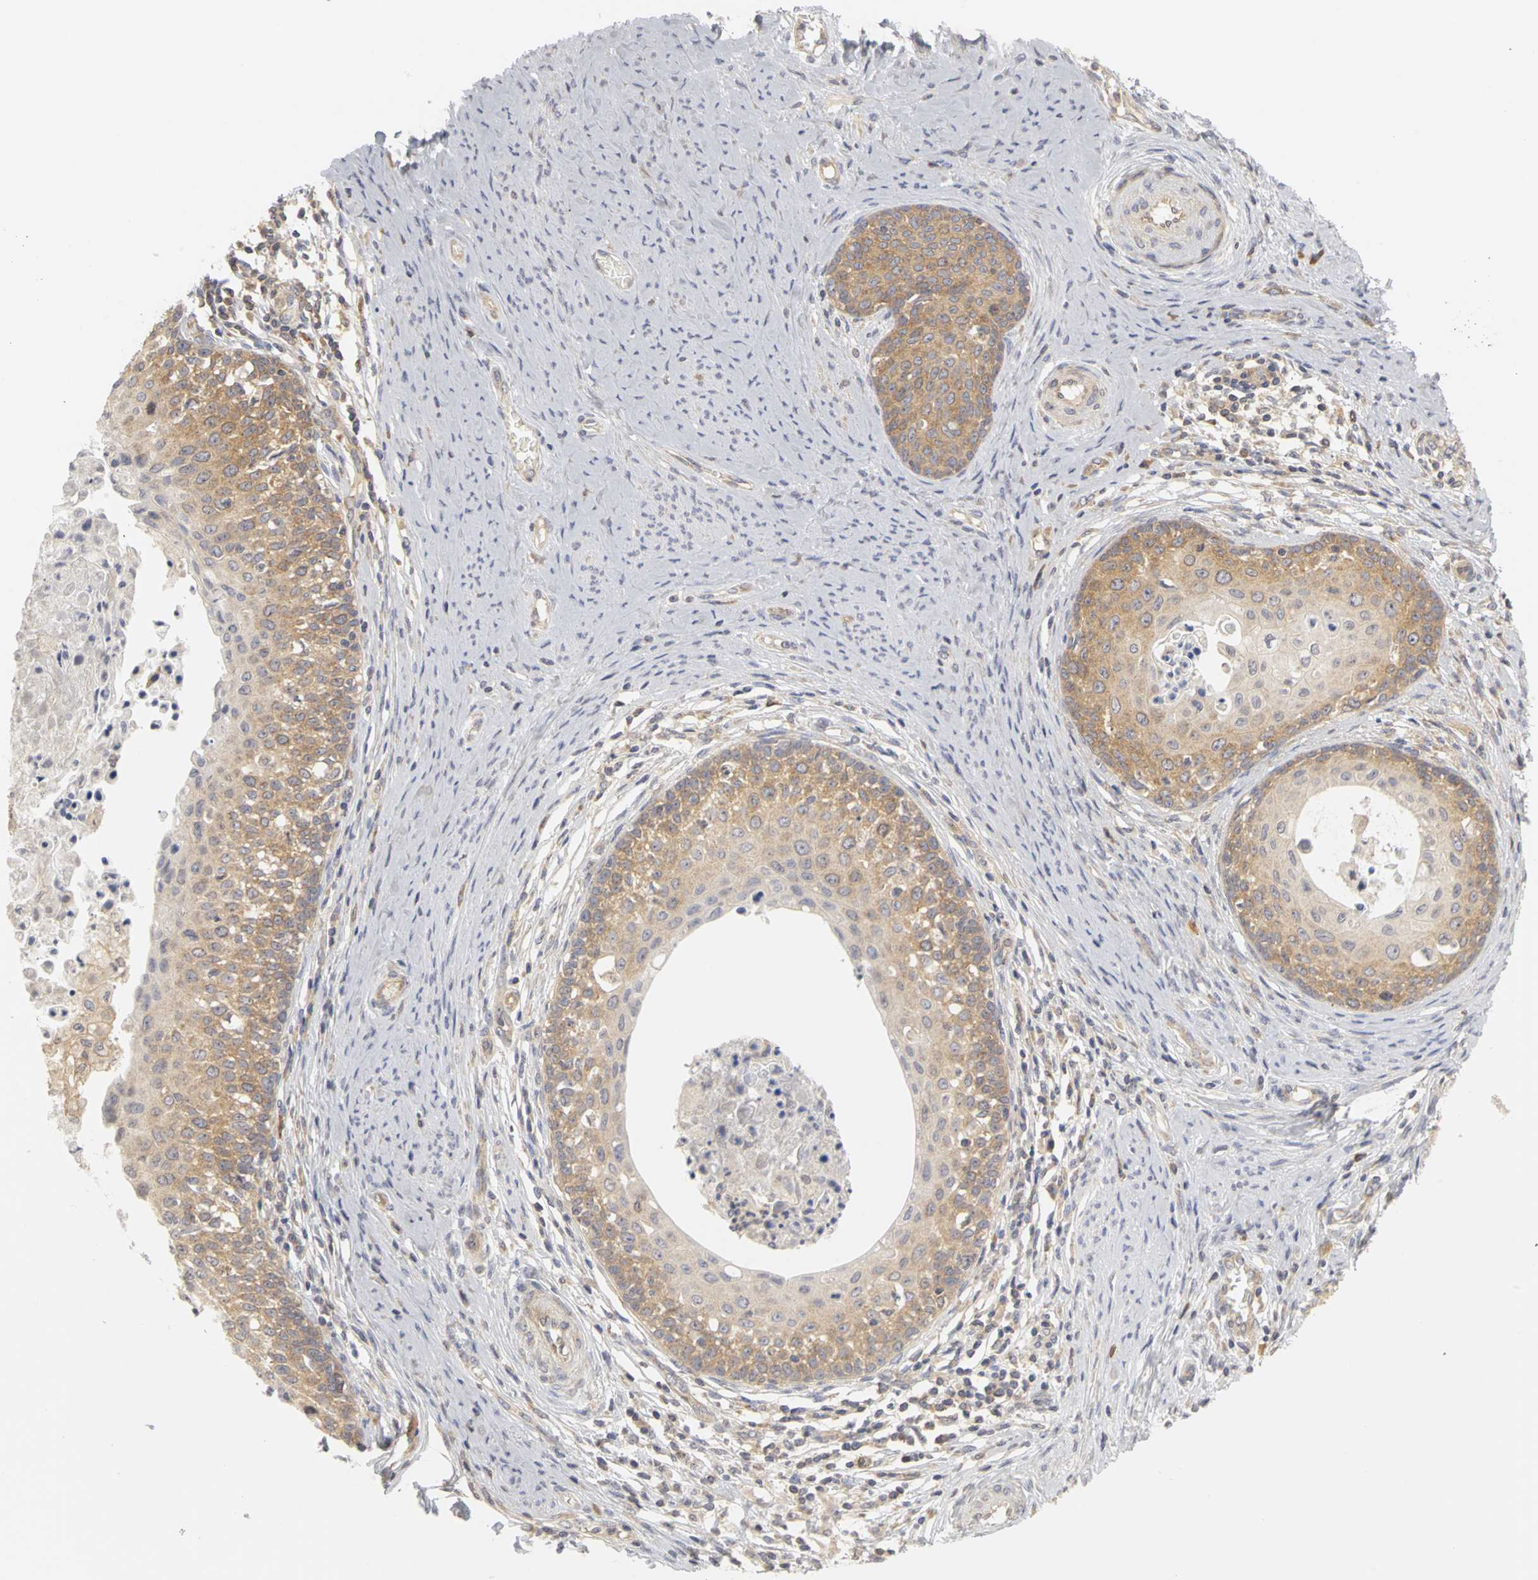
{"staining": {"intensity": "weak", "quantity": ">75%", "location": "cytoplasmic/membranous"}, "tissue": "cervical cancer", "cell_type": "Tumor cells", "image_type": "cancer", "snomed": [{"axis": "morphology", "description": "Squamous cell carcinoma, NOS"}, {"axis": "morphology", "description": "Adenocarcinoma, NOS"}, {"axis": "topography", "description": "Cervix"}], "caption": "Weak cytoplasmic/membranous positivity for a protein is appreciated in about >75% of tumor cells of cervical squamous cell carcinoma using immunohistochemistry.", "gene": "IRAK1", "patient": {"sex": "female", "age": 52}}